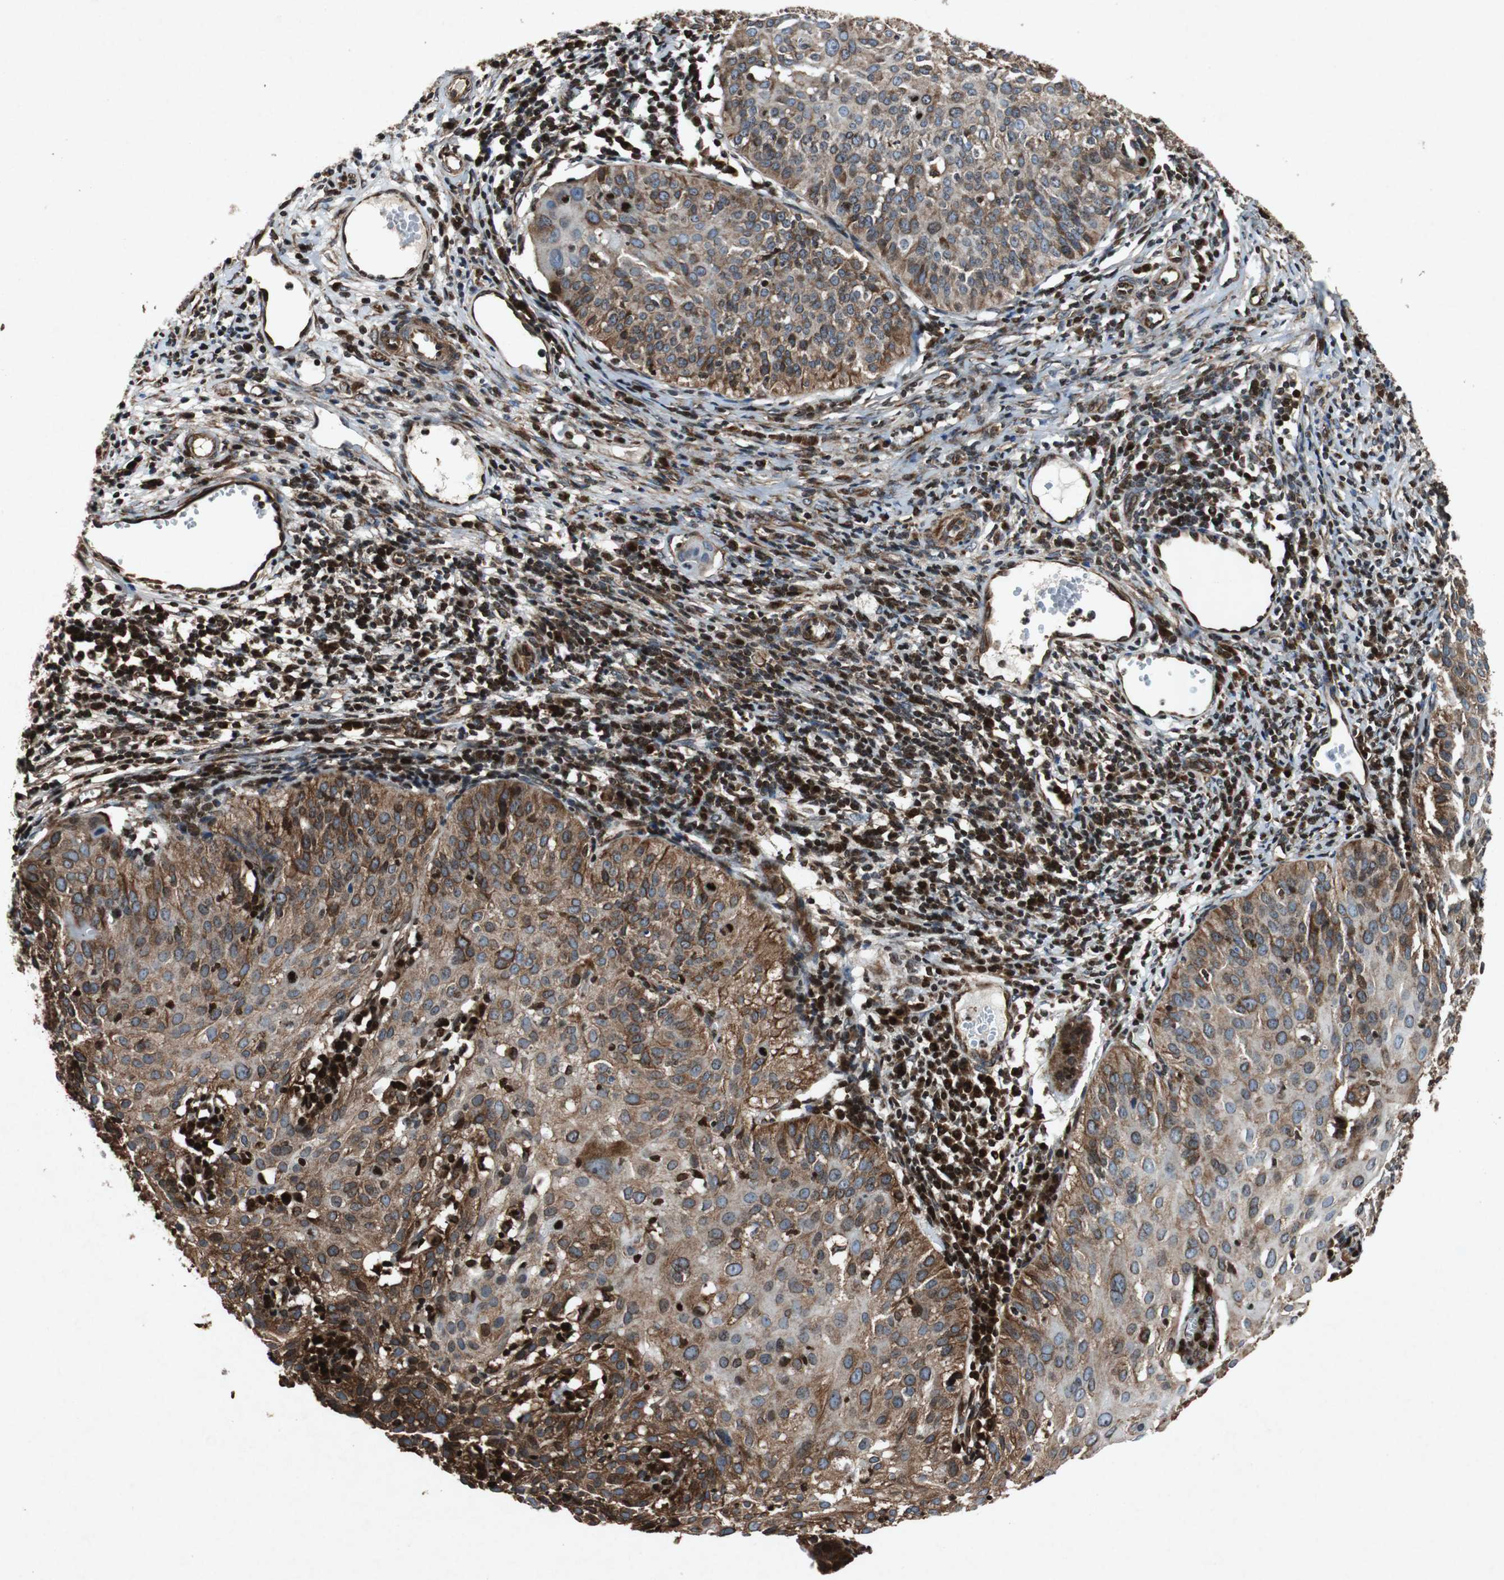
{"staining": {"intensity": "moderate", "quantity": ">75%", "location": "cytoplasmic/membranous"}, "tissue": "cervical cancer", "cell_type": "Tumor cells", "image_type": "cancer", "snomed": [{"axis": "morphology", "description": "Squamous cell carcinoma, NOS"}, {"axis": "topography", "description": "Cervix"}], "caption": "Protein expression by immunohistochemistry (IHC) shows moderate cytoplasmic/membranous positivity in about >75% of tumor cells in cervical squamous cell carcinoma. The staining was performed using DAB to visualize the protein expression in brown, while the nuclei were stained in blue with hematoxylin (Magnification: 20x).", "gene": "TUBA4A", "patient": {"sex": "female", "age": 38}}